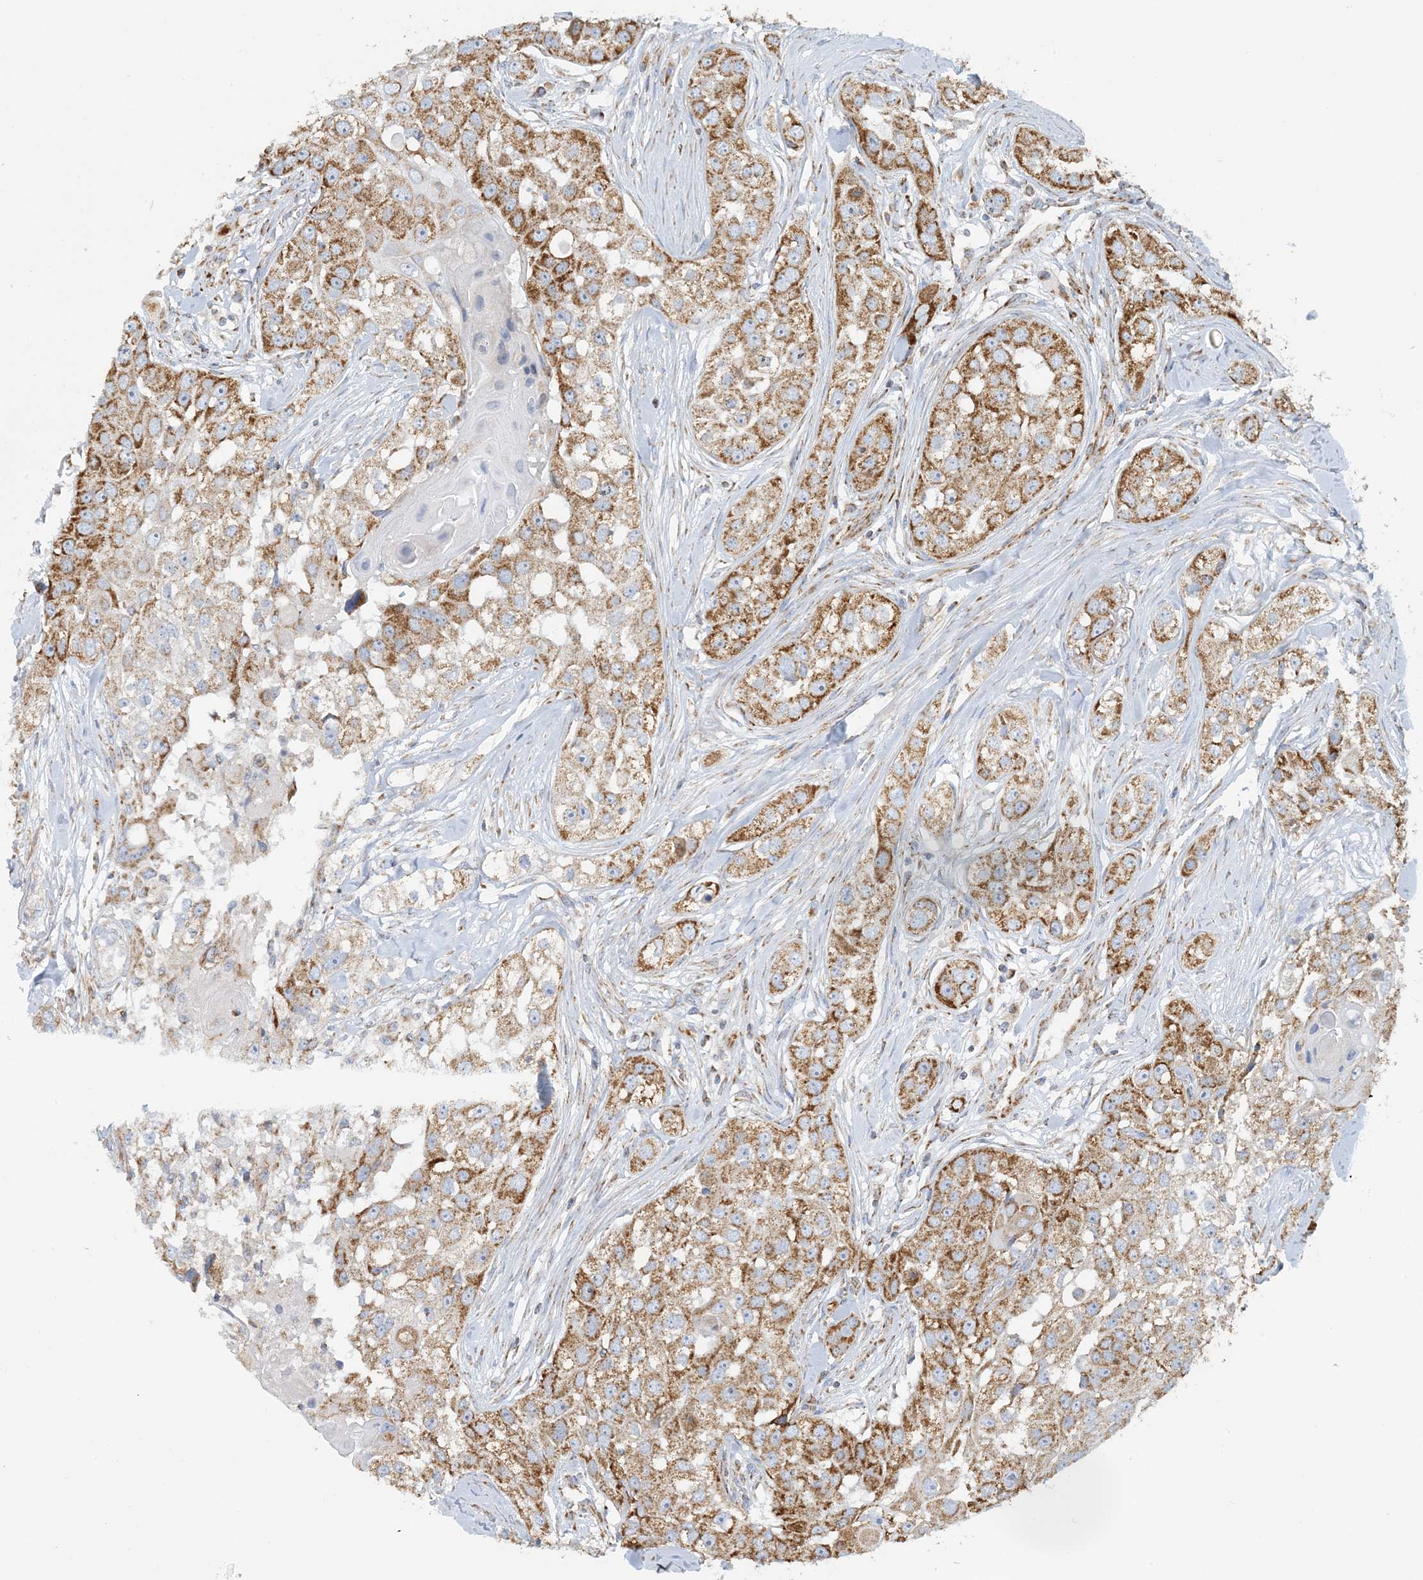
{"staining": {"intensity": "moderate", "quantity": ">75%", "location": "cytoplasmic/membranous"}, "tissue": "head and neck cancer", "cell_type": "Tumor cells", "image_type": "cancer", "snomed": [{"axis": "morphology", "description": "Normal tissue, NOS"}, {"axis": "morphology", "description": "Squamous cell carcinoma, NOS"}, {"axis": "topography", "description": "Skeletal muscle"}, {"axis": "topography", "description": "Head-Neck"}], "caption": "Immunohistochemistry (IHC) histopathology image of neoplastic tissue: head and neck cancer stained using immunohistochemistry displays medium levels of moderate protein expression localized specifically in the cytoplasmic/membranous of tumor cells, appearing as a cytoplasmic/membranous brown color.", "gene": "COA3", "patient": {"sex": "male", "age": 51}}